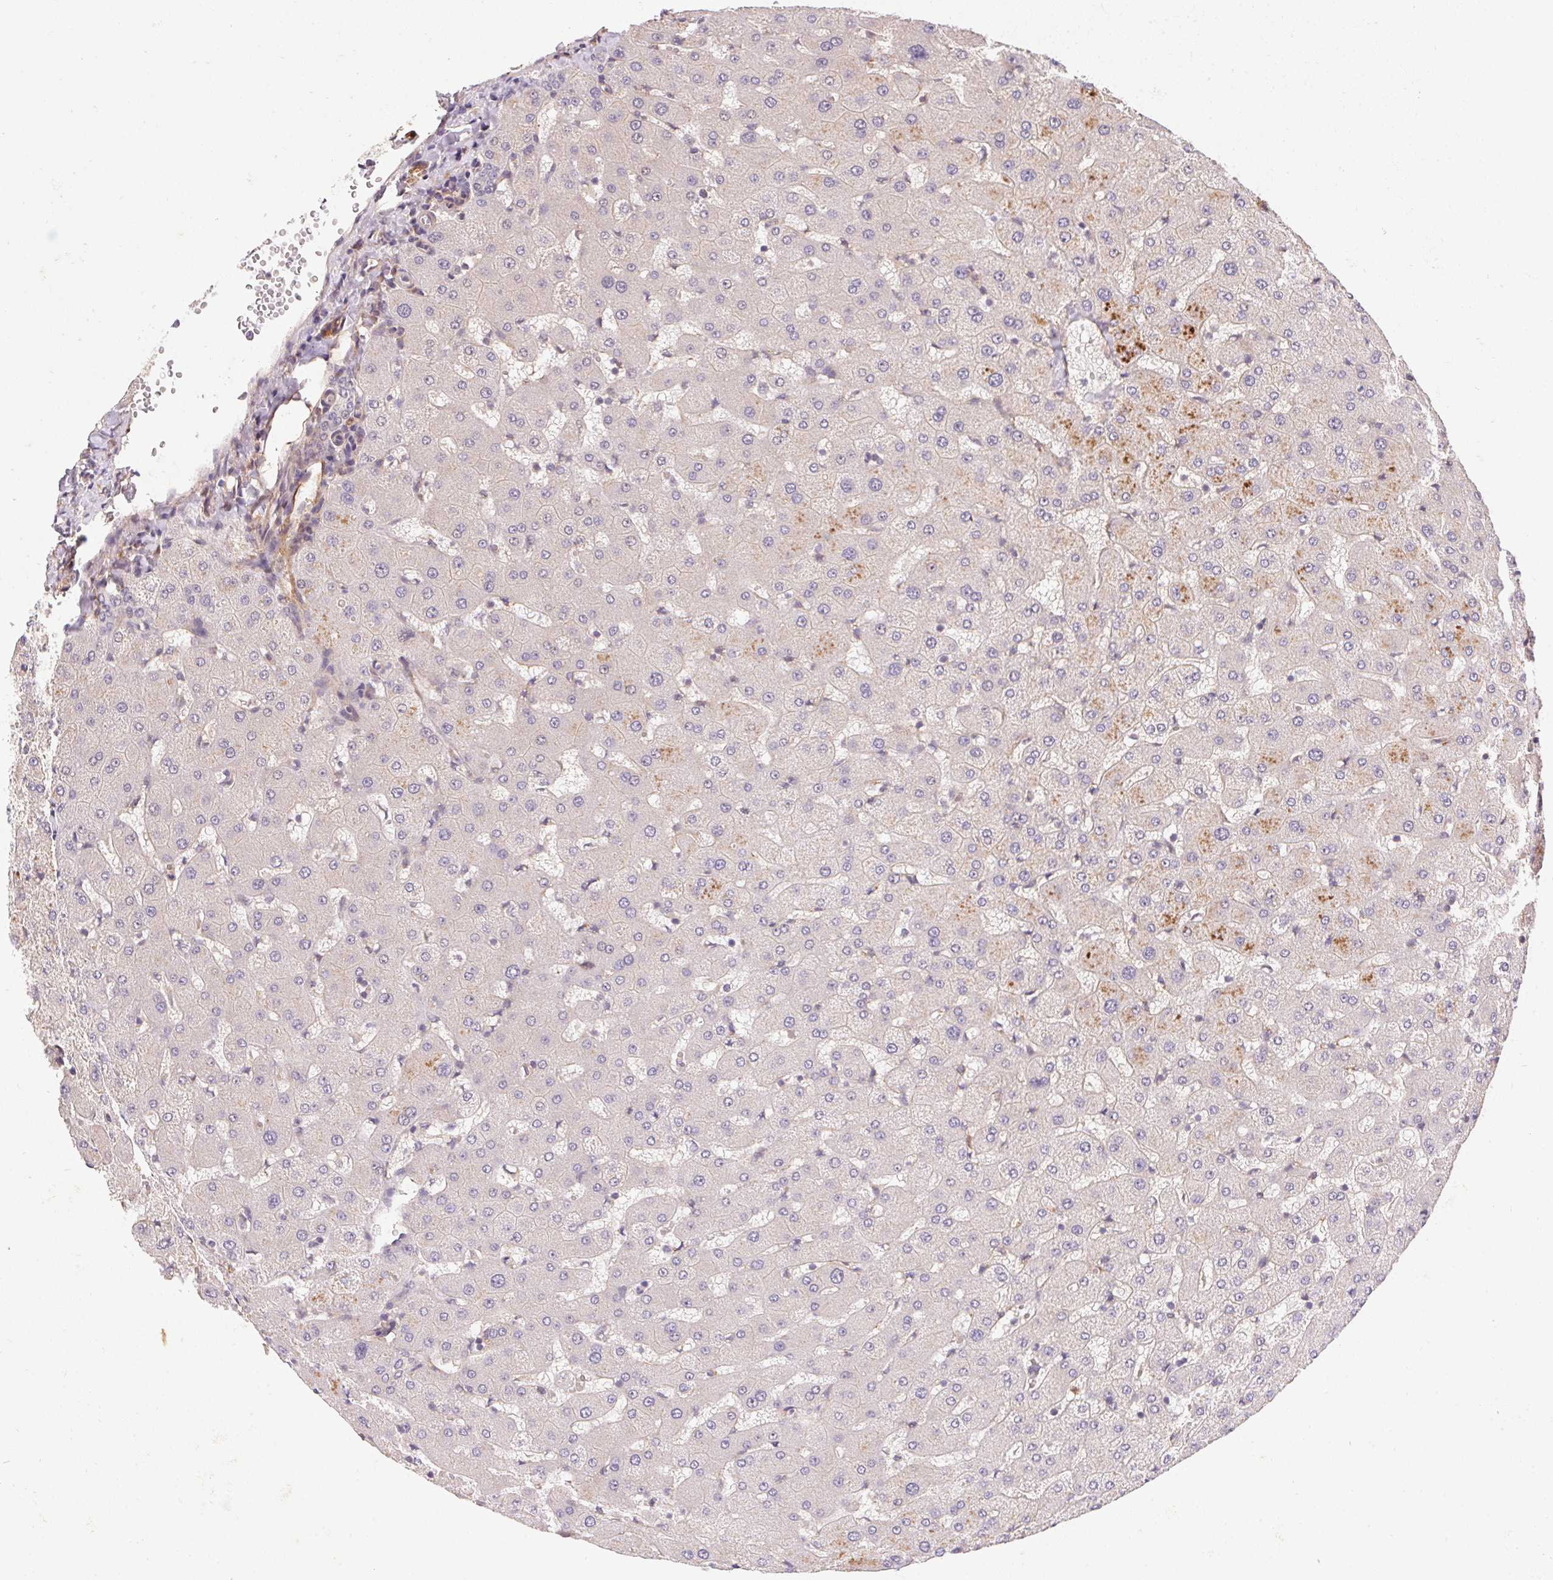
{"staining": {"intensity": "negative", "quantity": "none", "location": "none"}, "tissue": "liver", "cell_type": "Cholangiocytes", "image_type": "normal", "snomed": [{"axis": "morphology", "description": "Normal tissue, NOS"}, {"axis": "topography", "description": "Liver"}], "caption": "Photomicrograph shows no protein expression in cholangiocytes of unremarkable liver.", "gene": "SLC52A2", "patient": {"sex": "female", "age": 63}}